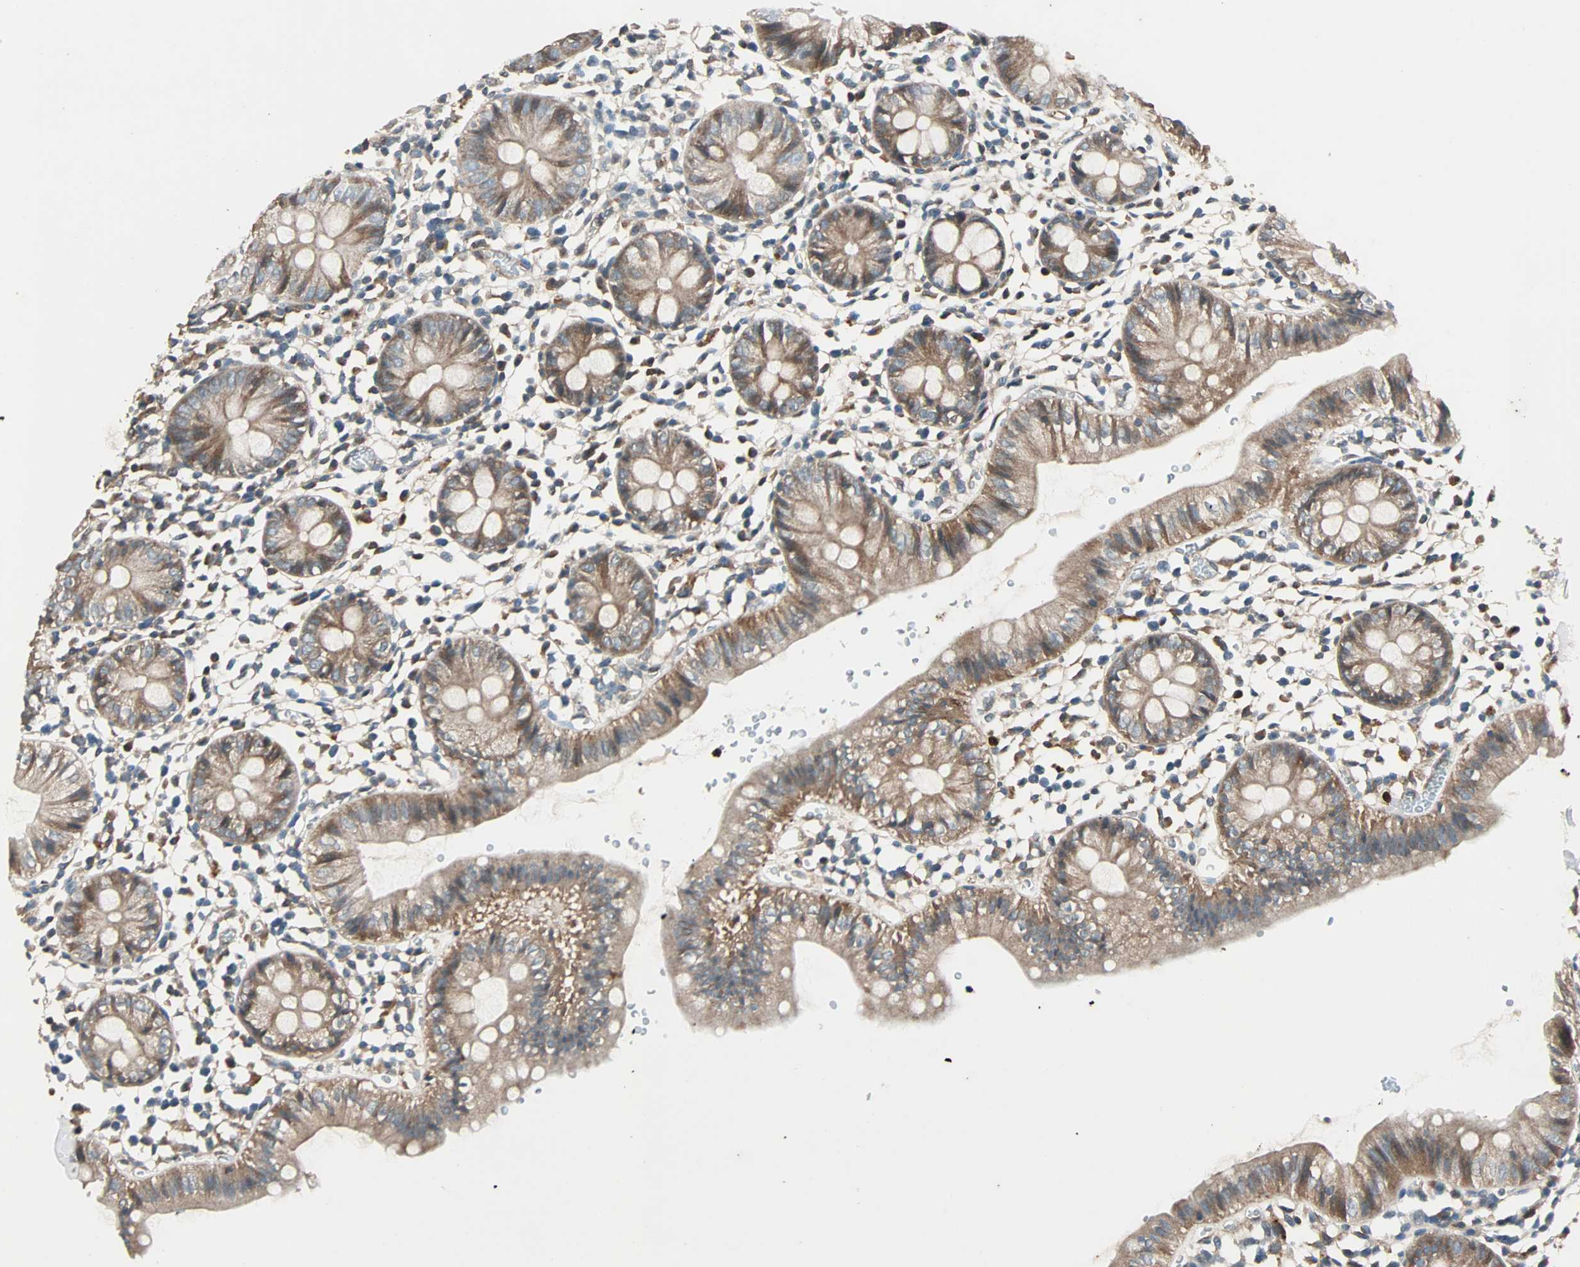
{"staining": {"intensity": "negative", "quantity": "none", "location": "none"}, "tissue": "colon", "cell_type": "Endothelial cells", "image_type": "normal", "snomed": [{"axis": "morphology", "description": "Normal tissue, NOS"}, {"axis": "topography", "description": "Colon"}], "caption": "Immunohistochemical staining of normal human colon reveals no significant positivity in endothelial cells. (IHC, brightfield microscopy, high magnification).", "gene": "GCK", "patient": {"sex": "male", "age": 14}}